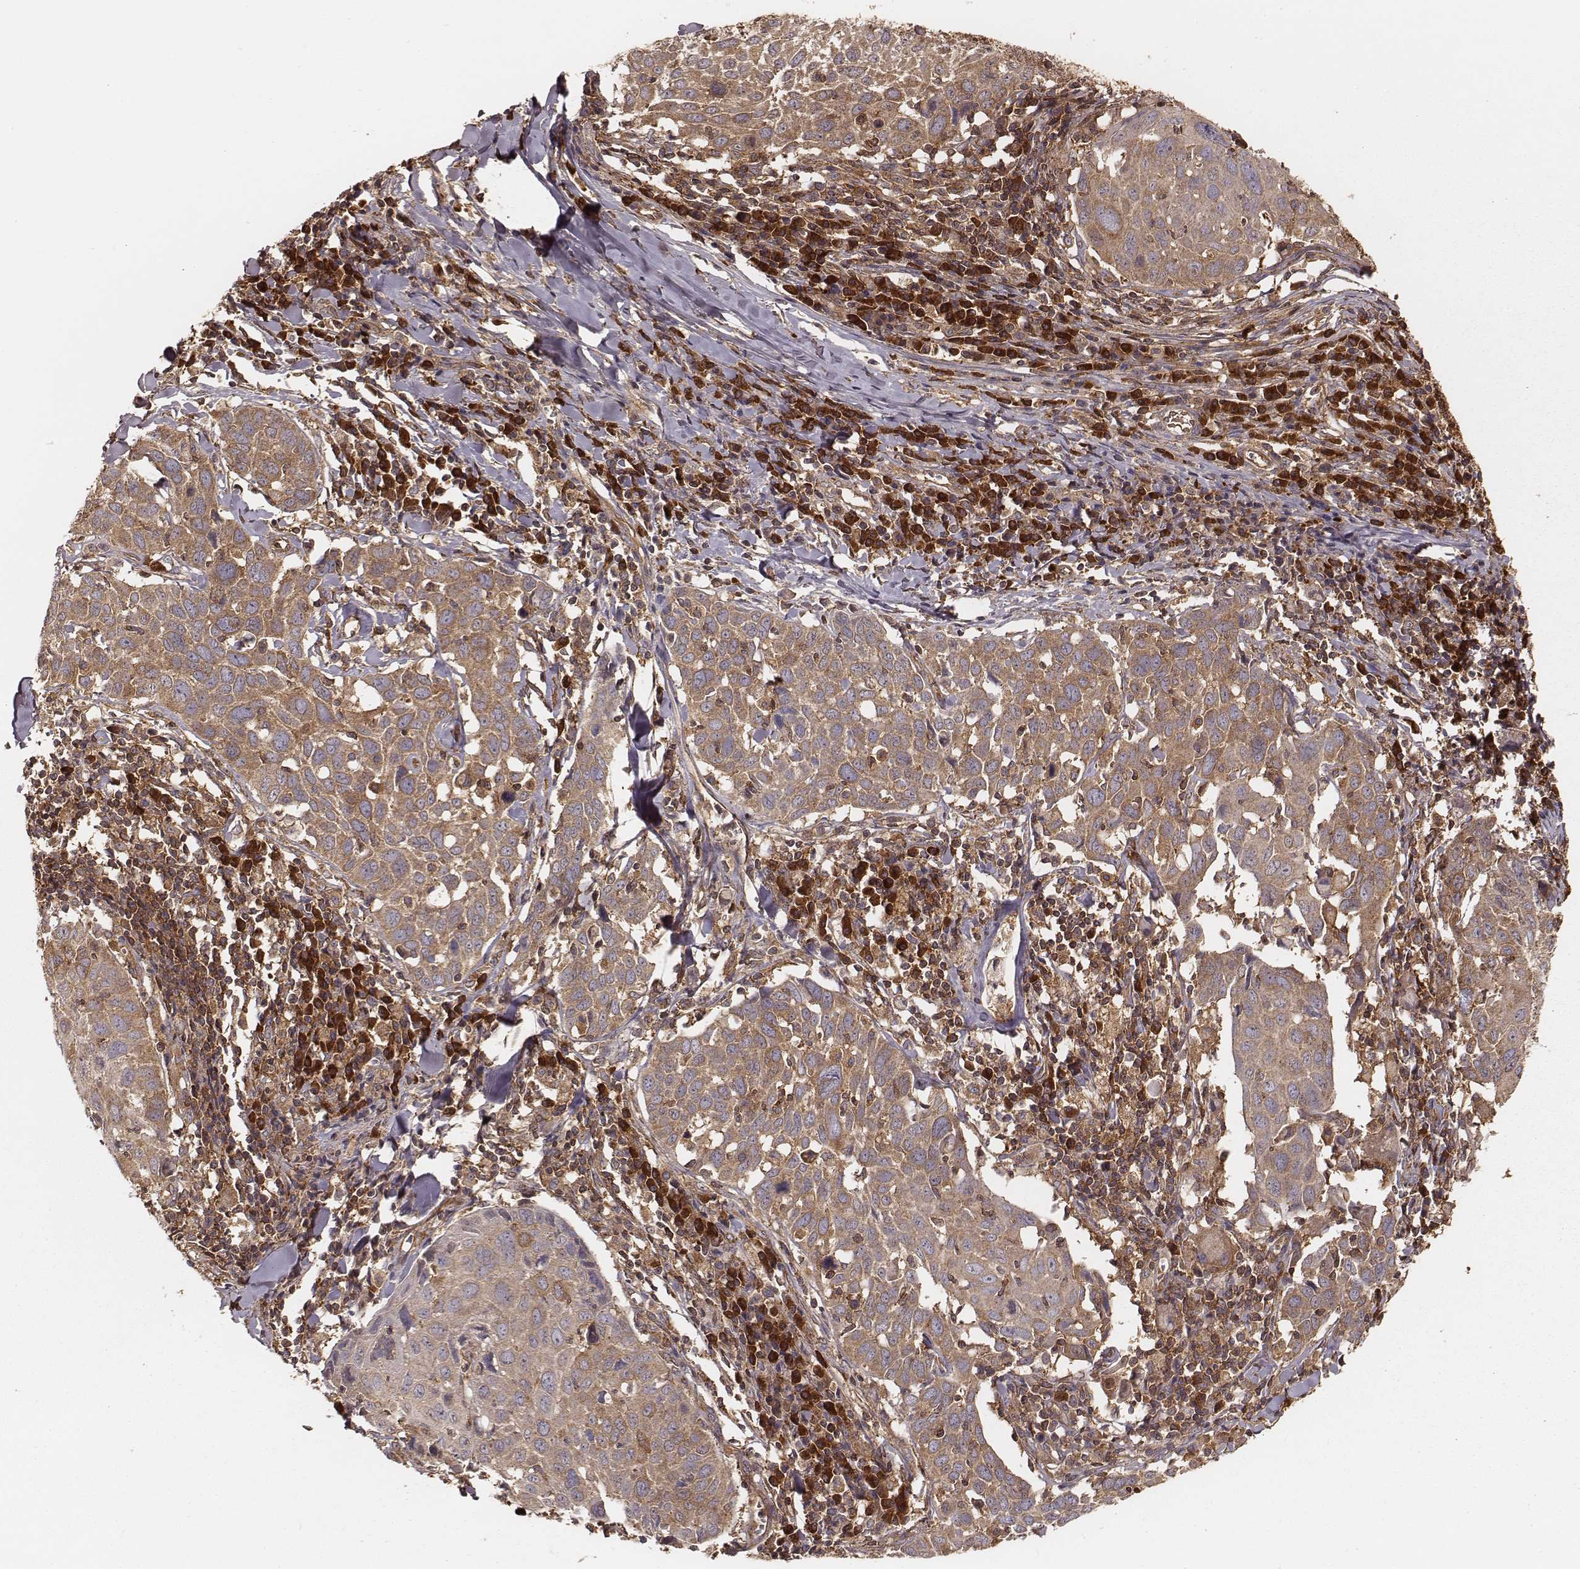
{"staining": {"intensity": "moderate", "quantity": ">75%", "location": "cytoplasmic/membranous"}, "tissue": "lung cancer", "cell_type": "Tumor cells", "image_type": "cancer", "snomed": [{"axis": "morphology", "description": "Squamous cell carcinoma, NOS"}, {"axis": "topography", "description": "Lung"}], "caption": "Immunohistochemistry (IHC) of human lung squamous cell carcinoma displays medium levels of moderate cytoplasmic/membranous expression in about >75% of tumor cells.", "gene": "CARS1", "patient": {"sex": "male", "age": 57}}